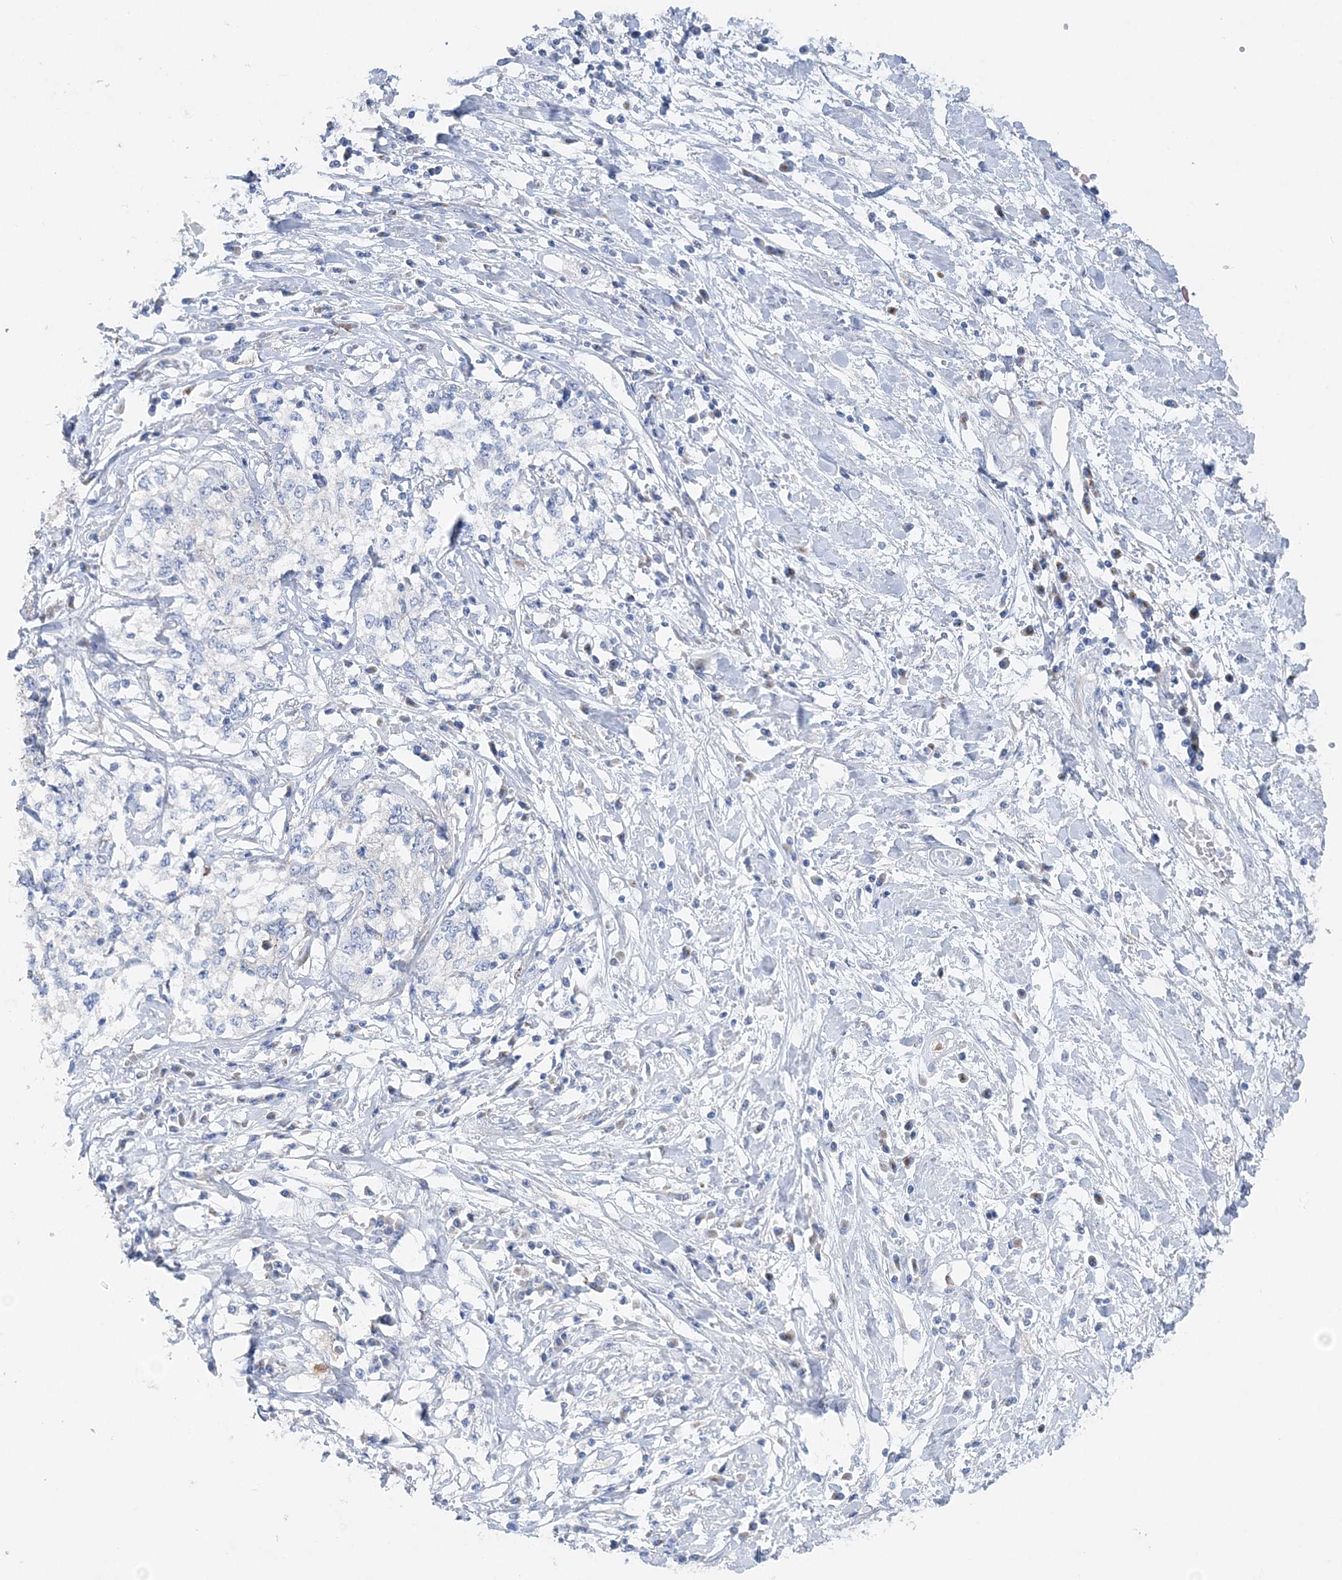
{"staining": {"intensity": "negative", "quantity": "none", "location": "none"}, "tissue": "cervical cancer", "cell_type": "Tumor cells", "image_type": "cancer", "snomed": [{"axis": "morphology", "description": "Squamous cell carcinoma, NOS"}, {"axis": "topography", "description": "Cervix"}], "caption": "Cervical cancer stained for a protein using IHC demonstrates no positivity tumor cells.", "gene": "SLC5A6", "patient": {"sex": "female", "age": 57}}